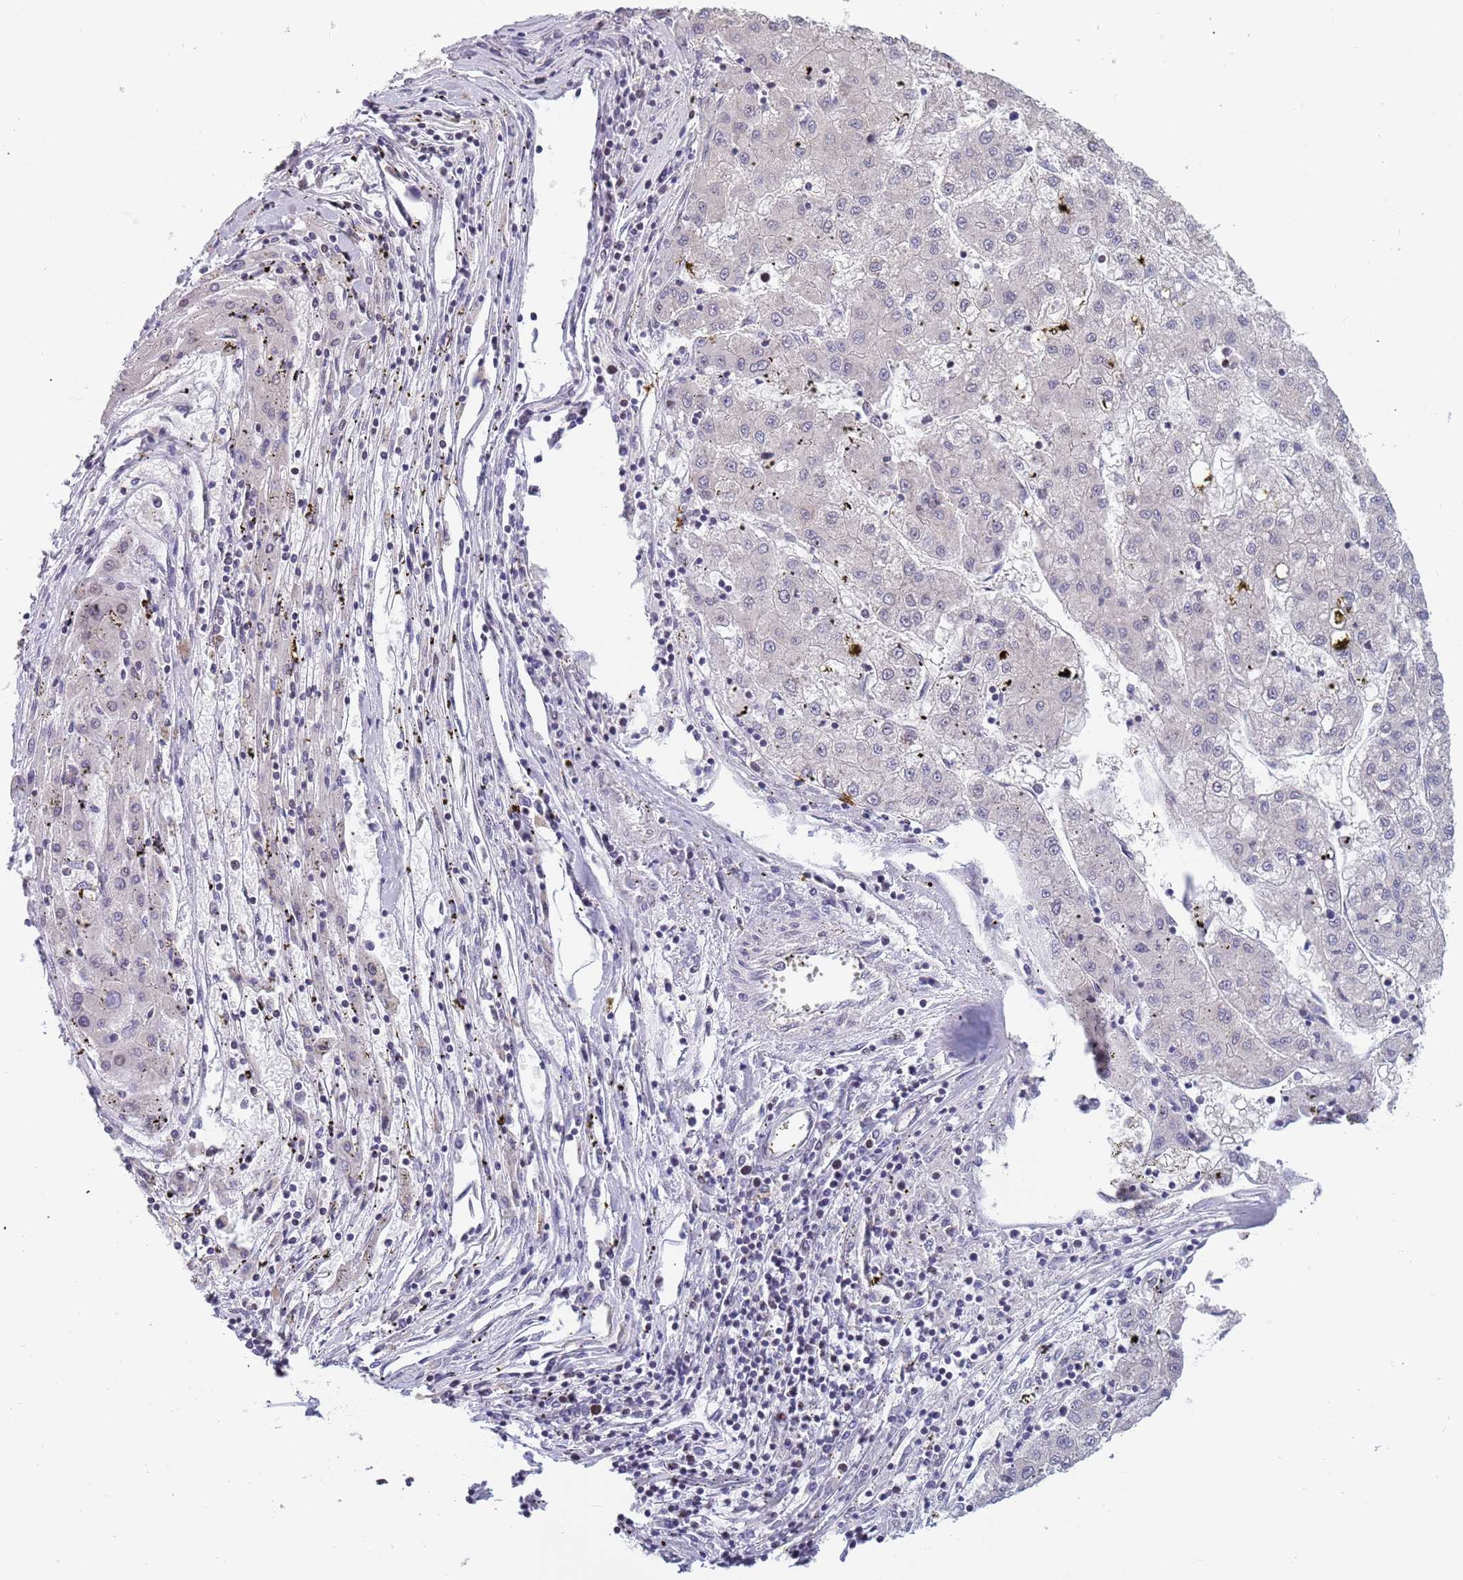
{"staining": {"intensity": "negative", "quantity": "none", "location": "none"}, "tissue": "liver cancer", "cell_type": "Tumor cells", "image_type": "cancer", "snomed": [{"axis": "morphology", "description": "Carcinoma, Hepatocellular, NOS"}, {"axis": "topography", "description": "Liver"}], "caption": "This is an immunohistochemistry photomicrograph of hepatocellular carcinoma (liver). There is no staining in tumor cells.", "gene": "KLHDC2", "patient": {"sex": "male", "age": 72}}